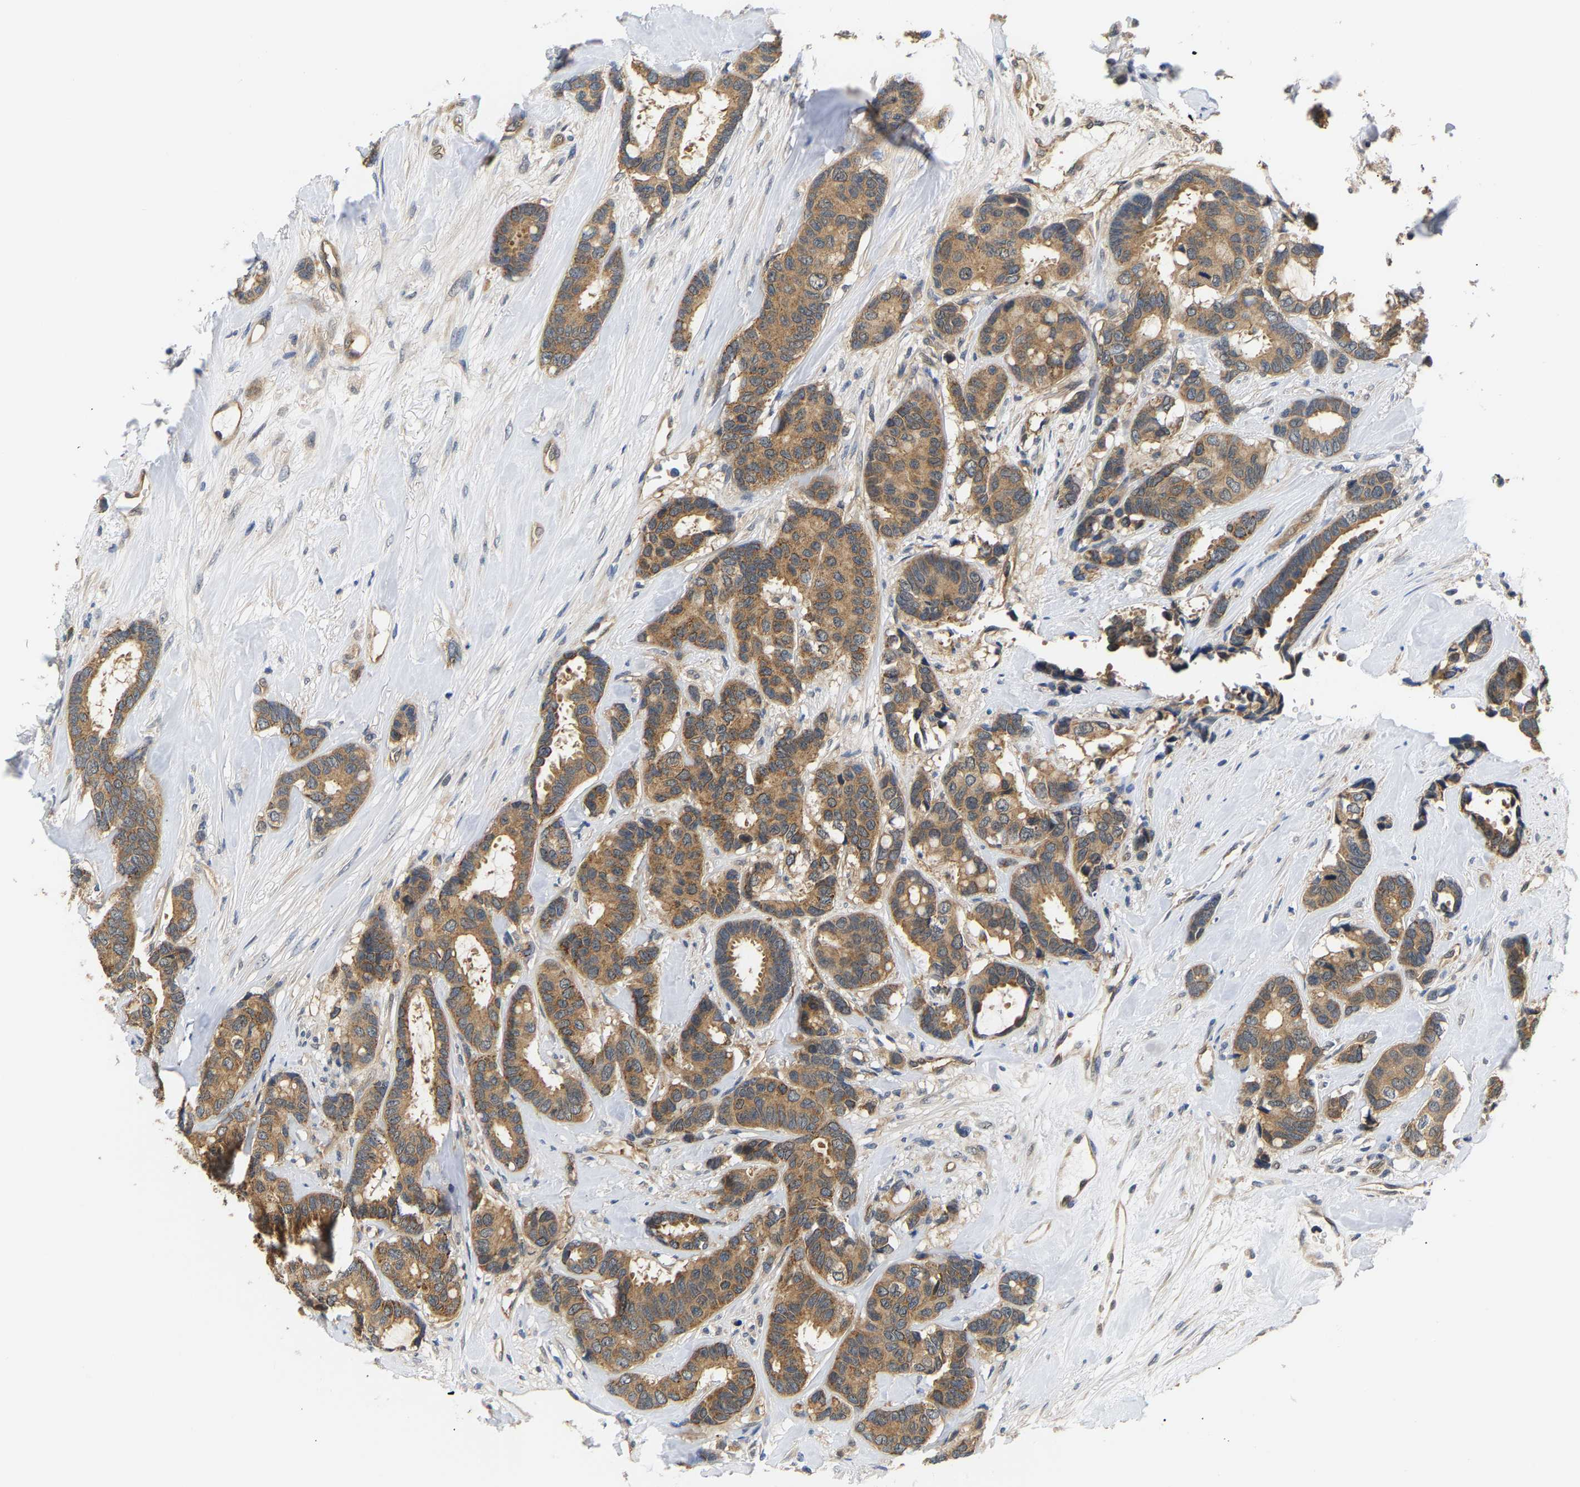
{"staining": {"intensity": "moderate", "quantity": ">75%", "location": "cytoplasmic/membranous"}, "tissue": "breast cancer", "cell_type": "Tumor cells", "image_type": "cancer", "snomed": [{"axis": "morphology", "description": "Duct carcinoma"}, {"axis": "topography", "description": "Breast"}], "caption": "Human breast cancer (invasive ductal carcinoma) stained for a protein (brown) reveals moderate cytoplasmic/membranous positive staining in about >75% of tumor cells.", "gene": "ARHGEF12", "patient": {"sex": "female", "age": 87}}